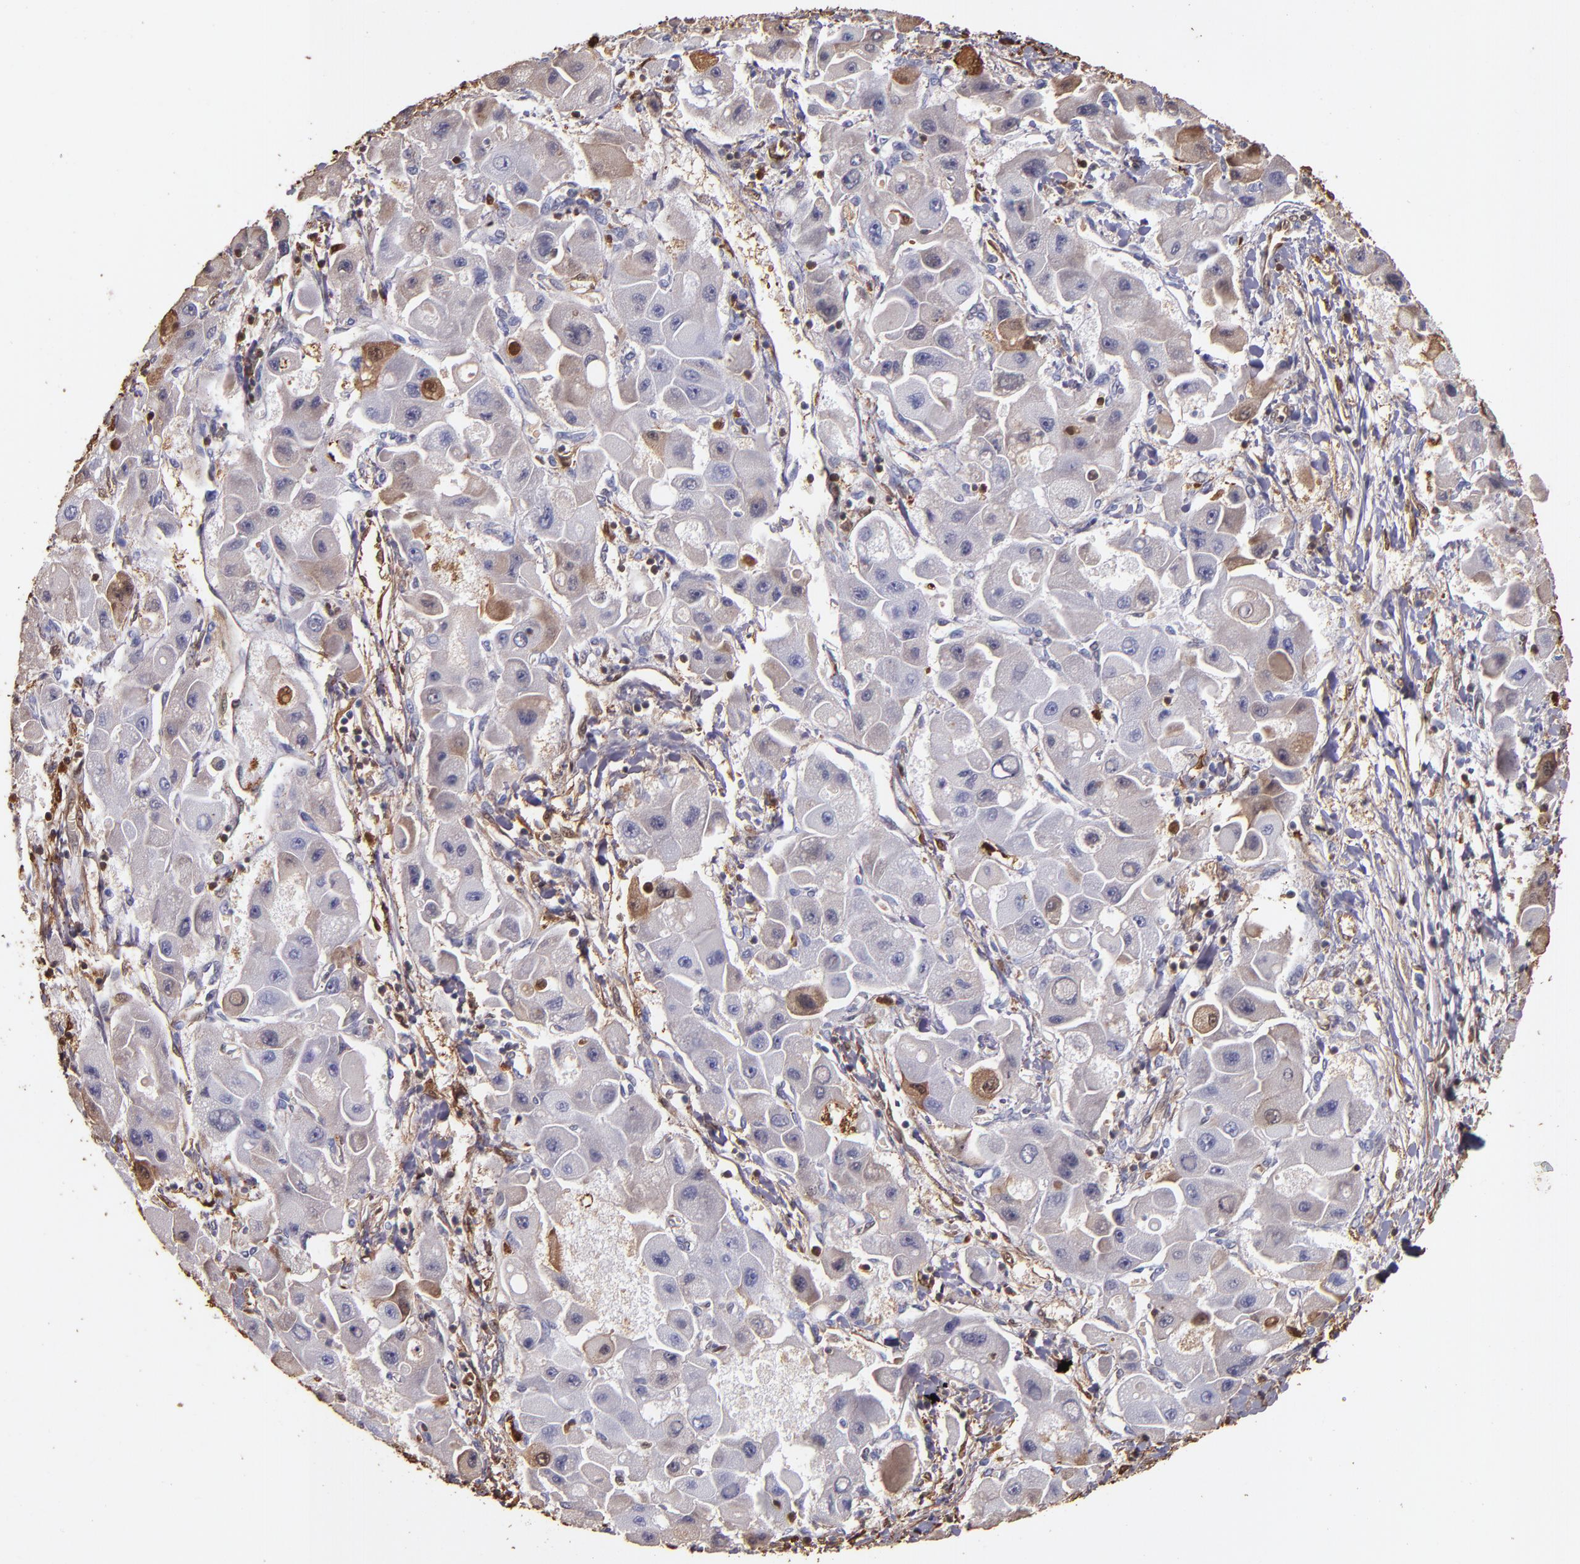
{"staining": {"intensity": "negative", "quantity": "none", "location": "none"}, "tissue": "liver cancer", "cell_type": "Tumor cells", "image_type": "cancer", "snomed": [{"axis": "morphology", "description": "Carcinoma, Hepatocellular, NOS"}, {"axis": "topography", "description": "Liver"}], "caption": "Liver hepatocellular carcinoma was stained to show a protein in brown. There is no significant staining in tumor cells.", "gene": "S100A6", "patient": {"sex": "male", "age": 24}}